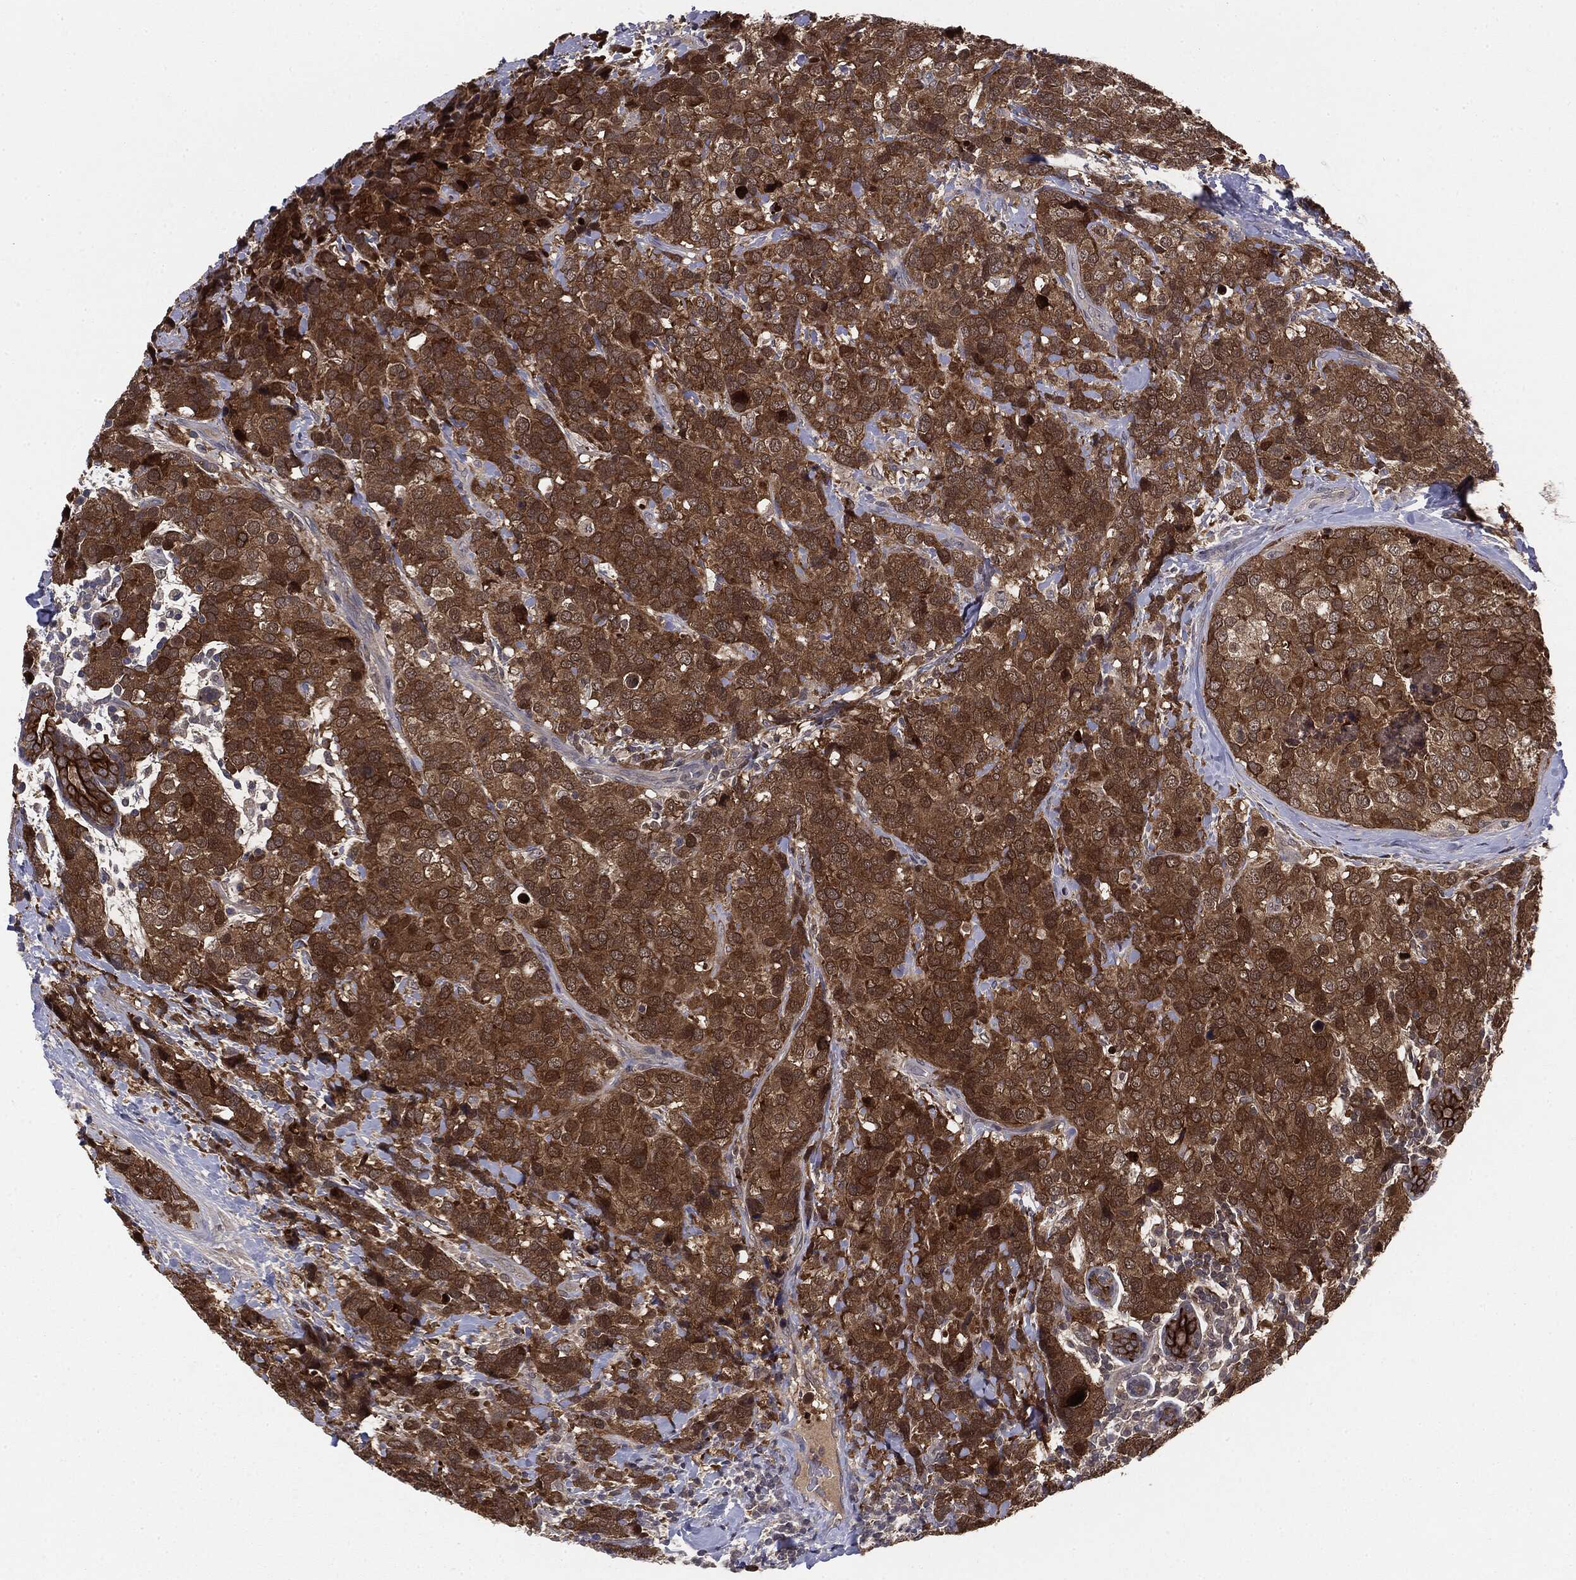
{"staining": {"intensity": "strong", "quantity": ">75%", "location": "cytoplasmic/membranous"}, "tissue": "breast cancer", "cell_type": "Tumor cells", "image_type": "cancer", "snomed": [{"axis": "morphology", "description": "Lobular carcinoma"}, {"axis": "topography", "description": "Breast"}], "caption": "A brown stain highlights strong cytoplasmic/membranous expression of a protein in breast cancer tumor cells.", "gene": "KRT7", "patient": {"sex": "female", "age": 59}}